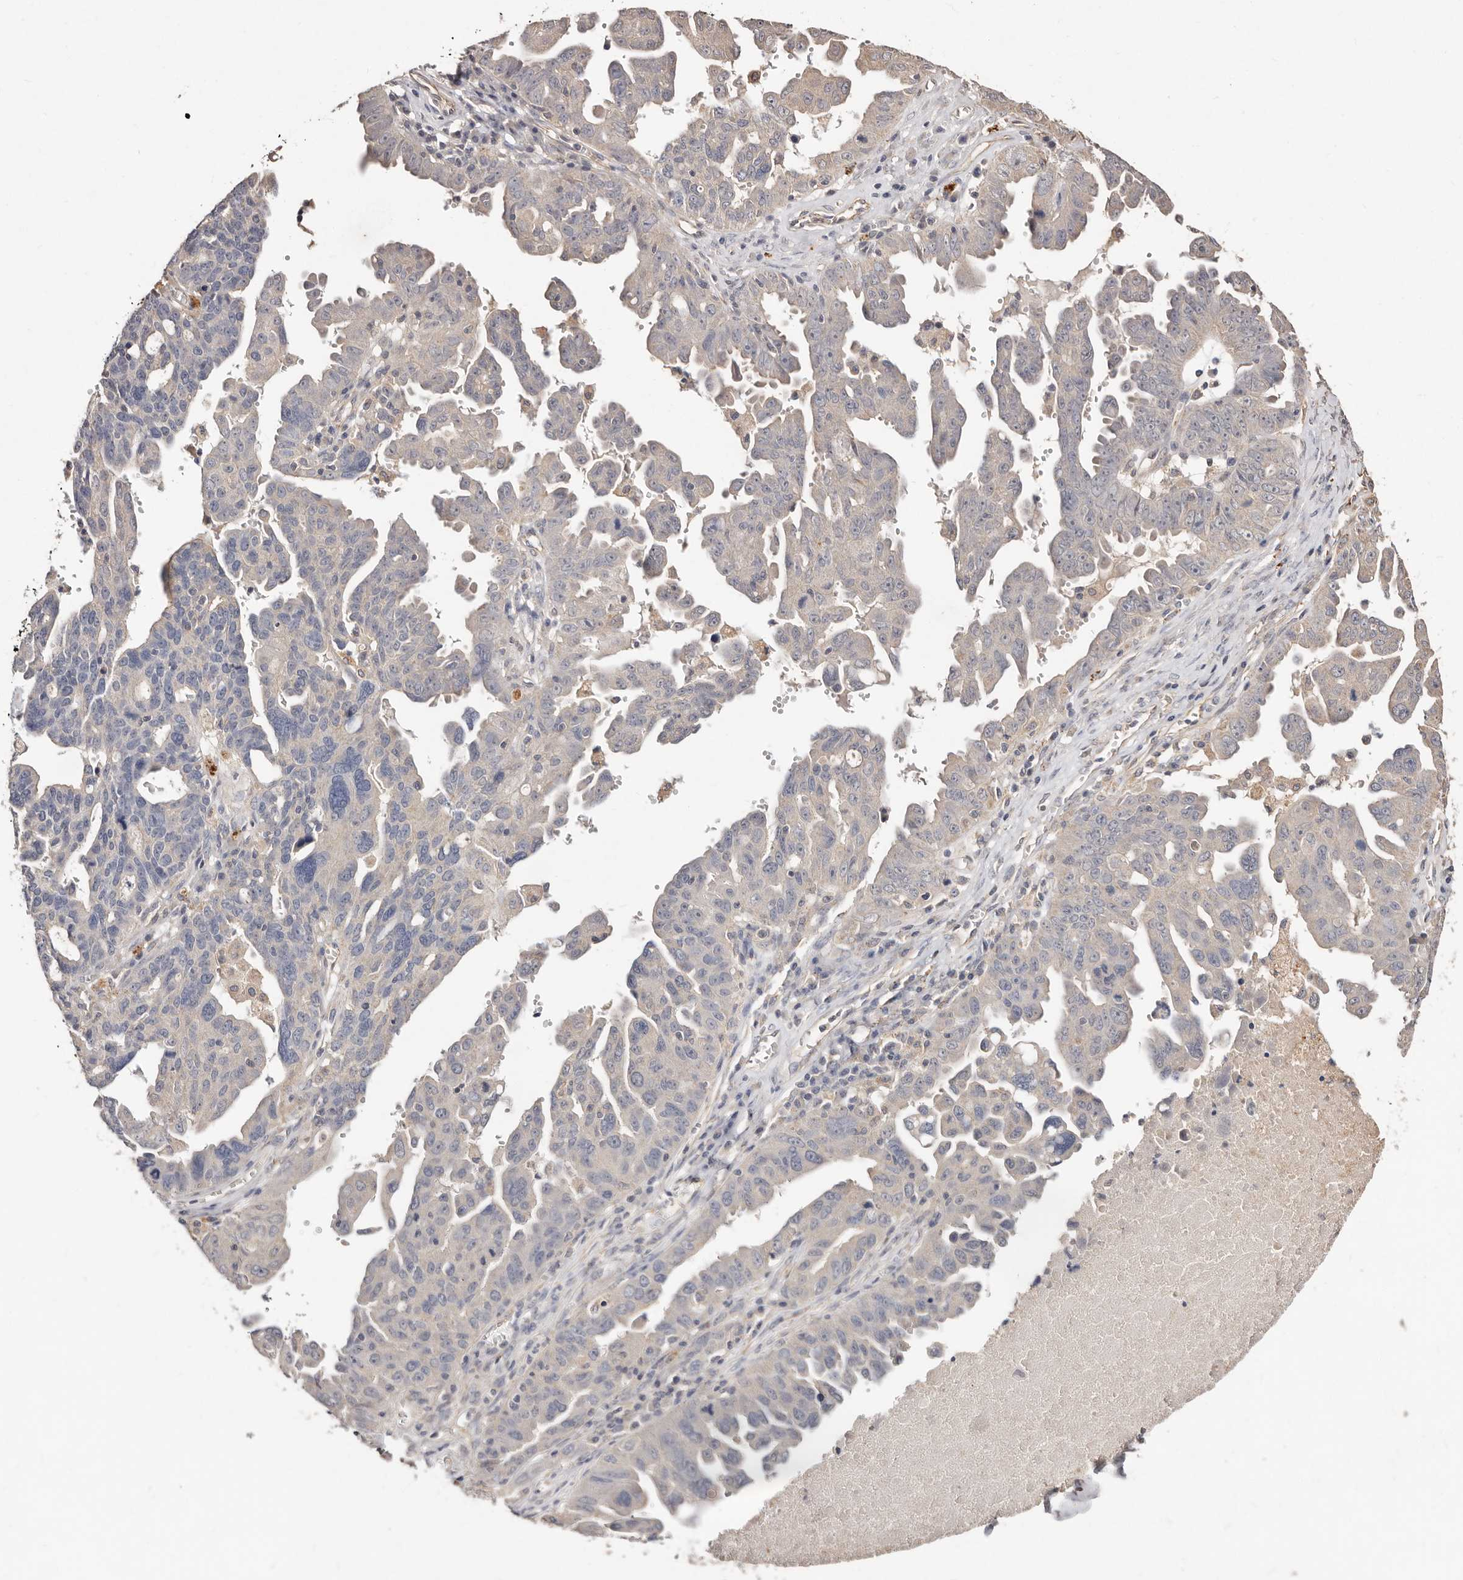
{"staining": {"intensity": "negative", "quantity": "none", "location": "none"}, "tissue": "ovarian cancer", "cell_type": "Tumor cells", "image_type": "cancer", "snomed": [{"axis": "morphology", "description": "Carcinoma, endometroid"}, {"axis": "topography", "description": "Ovary"}], "caption": "Immunohistochemical staining of ovarian cancer displays no significant expression in tumor cells. (Stains: DAB immunohistochemistry (IHC) with hematoxylin counter stain, Microscopy: brightfield microscopy at high magnification).", "gene": "THBS3", "patient": {"sex": "female", "age": 62}}